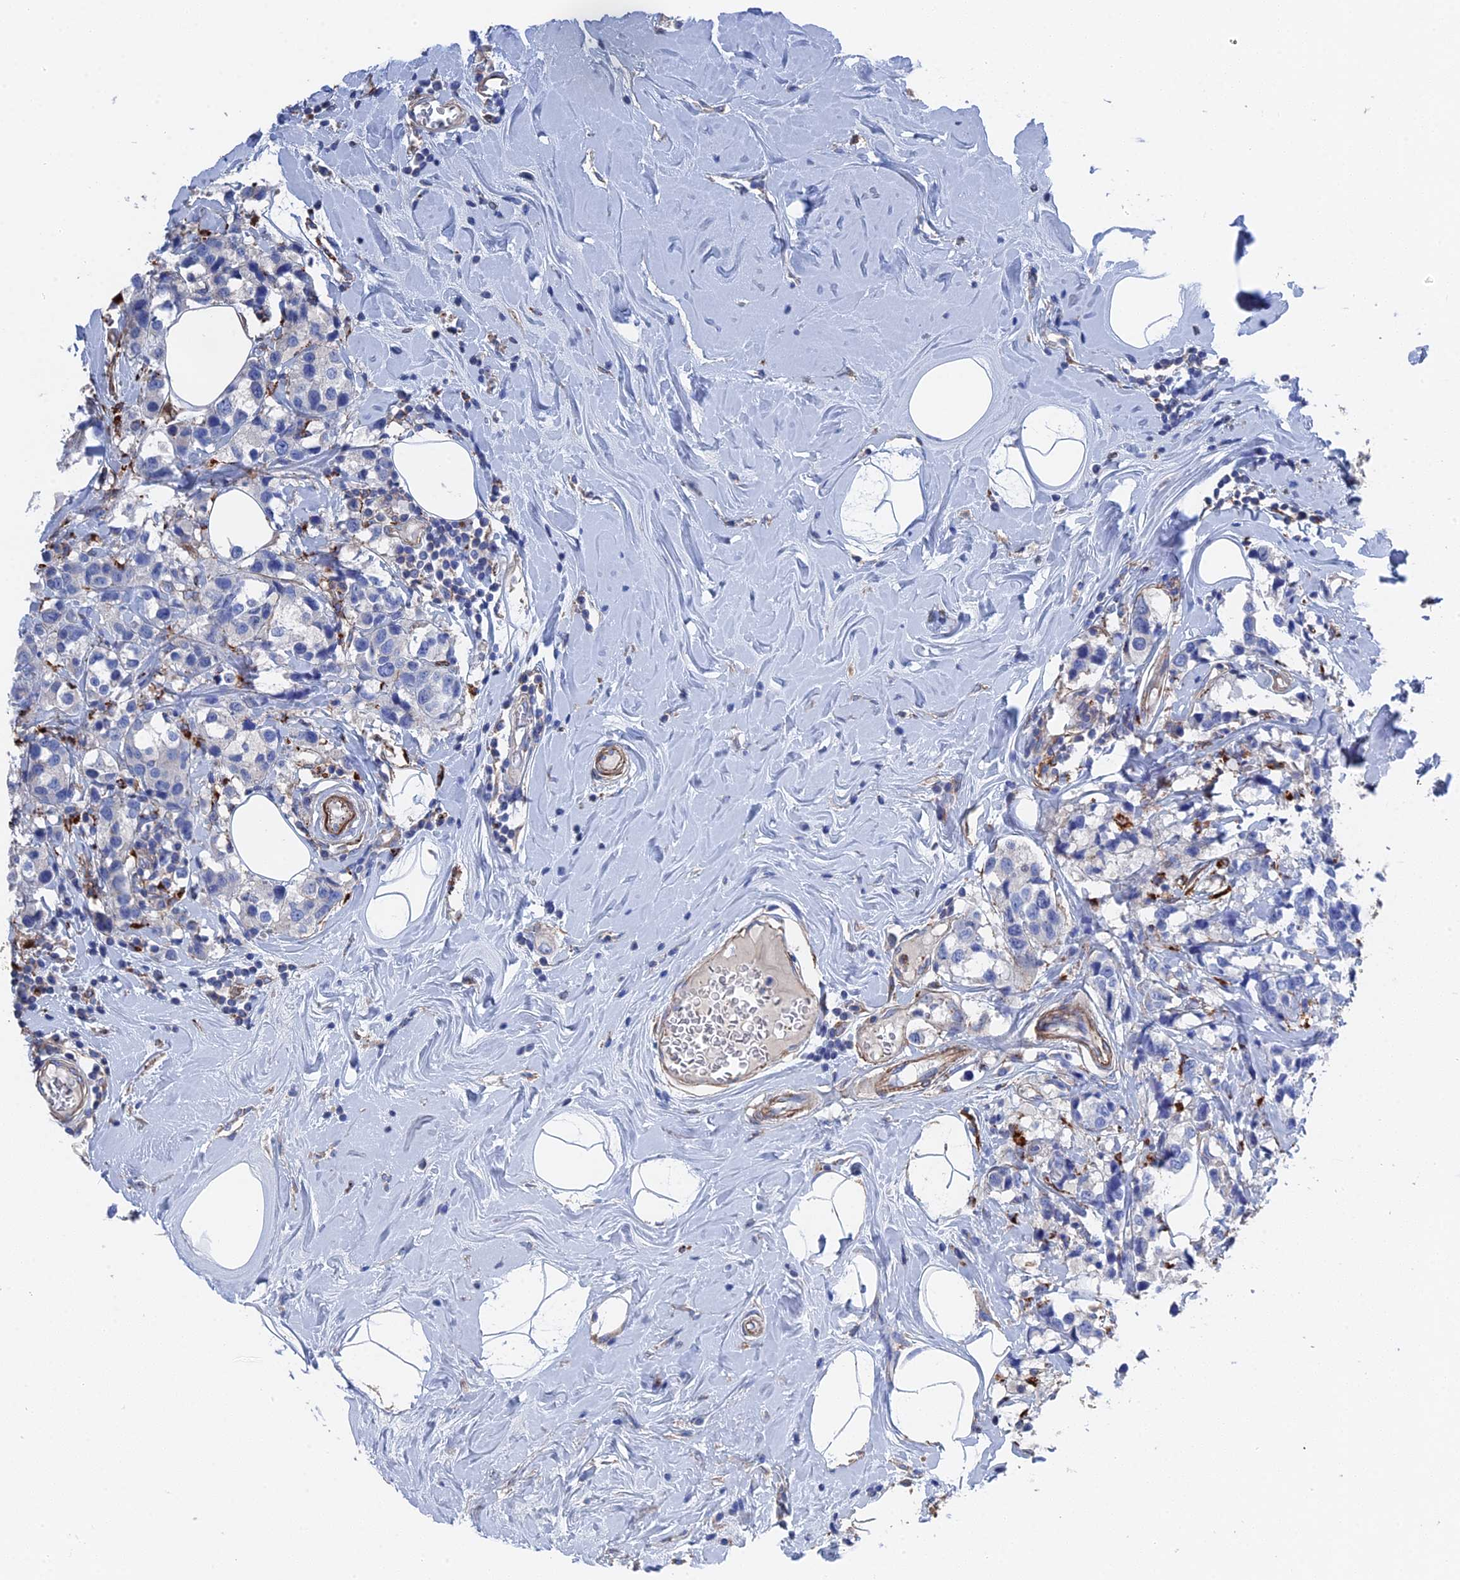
{"staining": {"intensity": "negative", "quantity": "none", "location": "none"}, "tissue": "breast cancer", "cell_type": "Tumor cells", "image_type": "cancer", "snomed": [{"axis": "morphology", "description": "Lobular carcinoma"}, {"axis": "topography", "description": "Breast"}], "caption": "An image of human breast cancer is negative for staining in tumor cells.", "gene": "STRA6", "patient": {"sex": "female", "age": 59}}